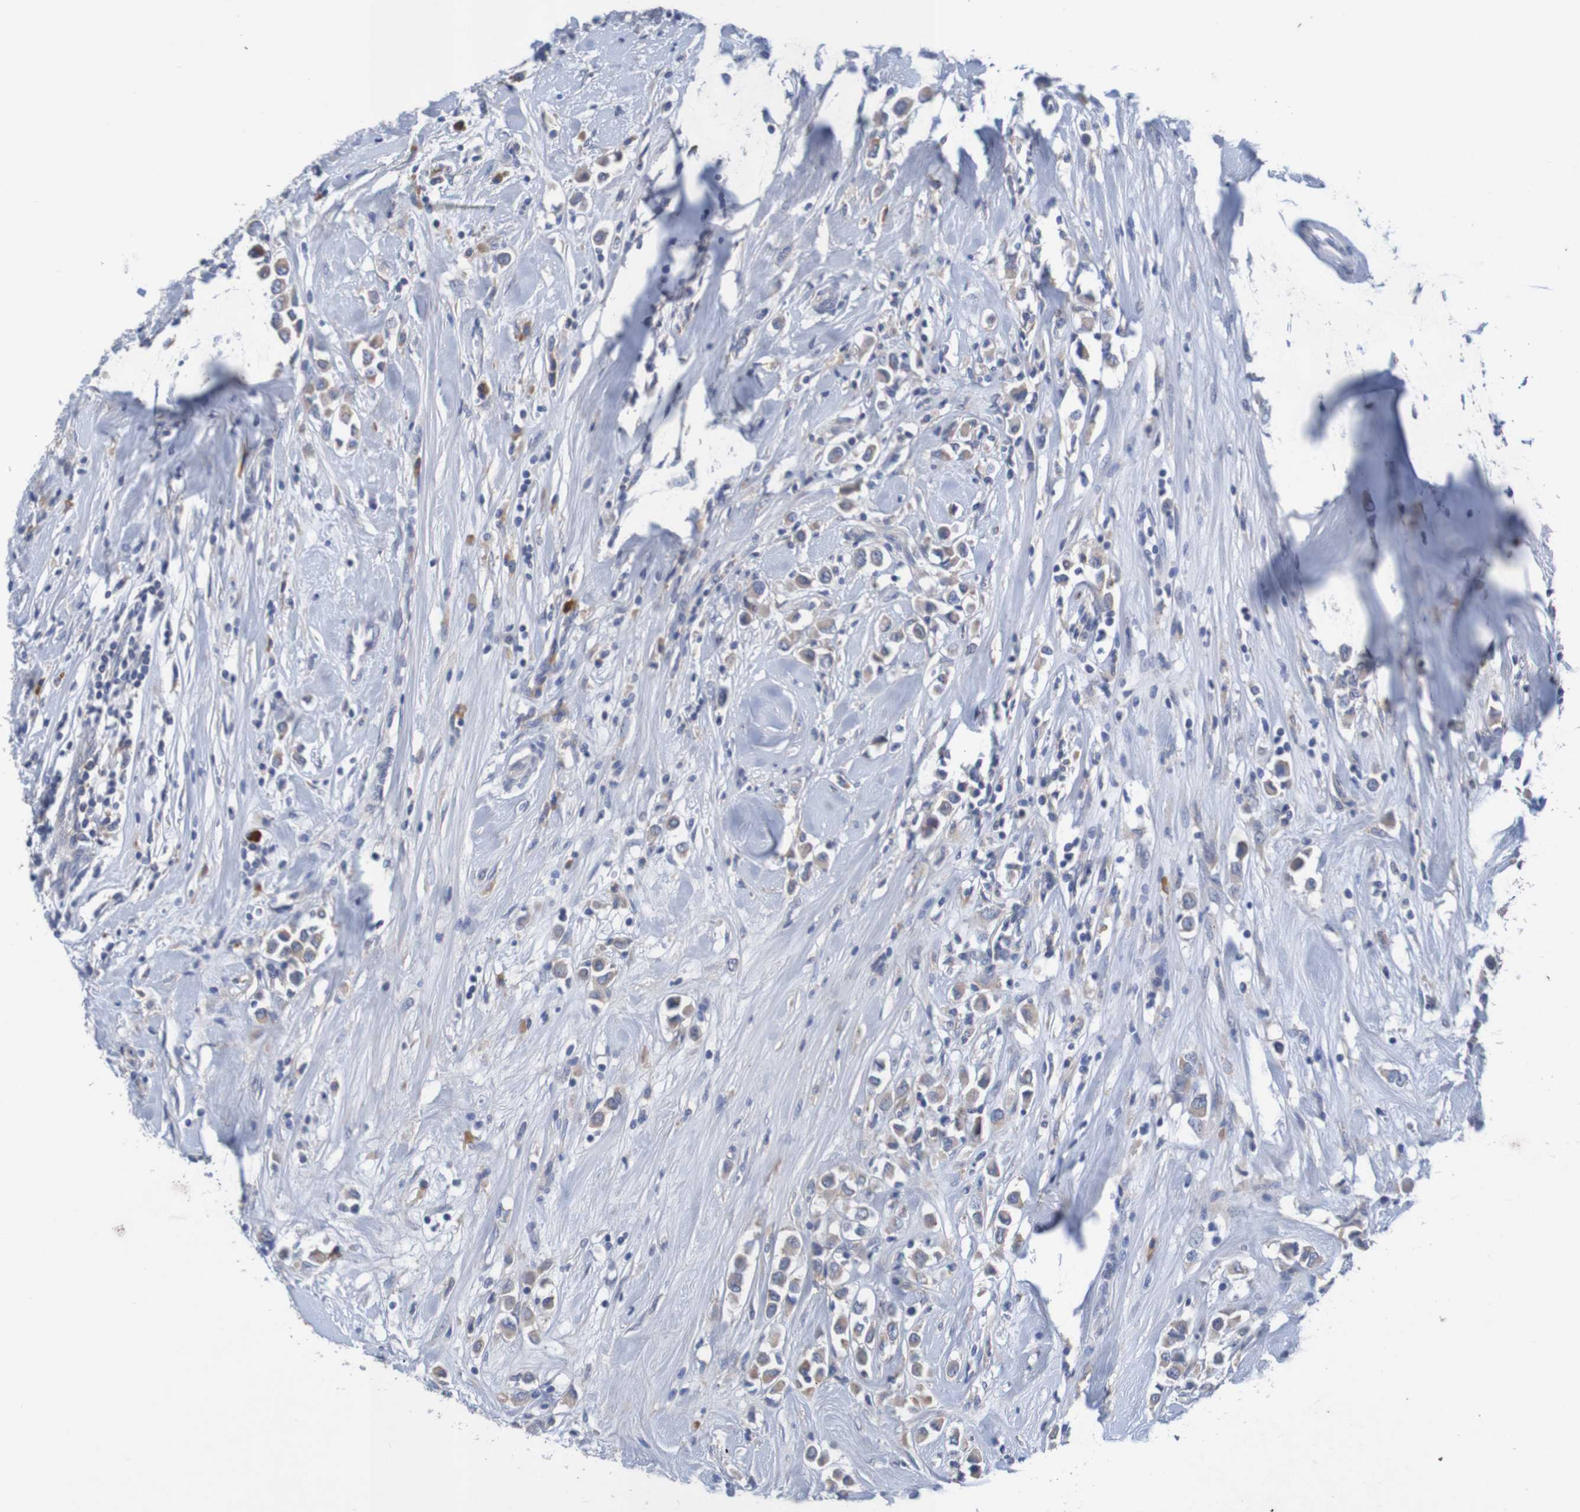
{"staining": {"intensity": "weak", "quantity": ">75%", "location": "cytoplasmic/membranous"}, "tissue": "breast cancer", "cell_type": "Tumor cells", "image_type": "cancer", "snomed": [{"axis": "morphology", "description": "Duct carcinoma"}, {"axis": "topography", "description": "Breast"}], "caption": "A micrograph of breast cancer stained for a protein demonstrates weak cytoplasmic/membranous brown staining in tumor cells. The staining is performed using DAB (3,3'-diaminobenzidine) brown chromogen to label protein expression. The nuclei are counter-stained blue using hematoxylin.", "gene": "LTA", "patient": {"sex": "female", "age": 61}}